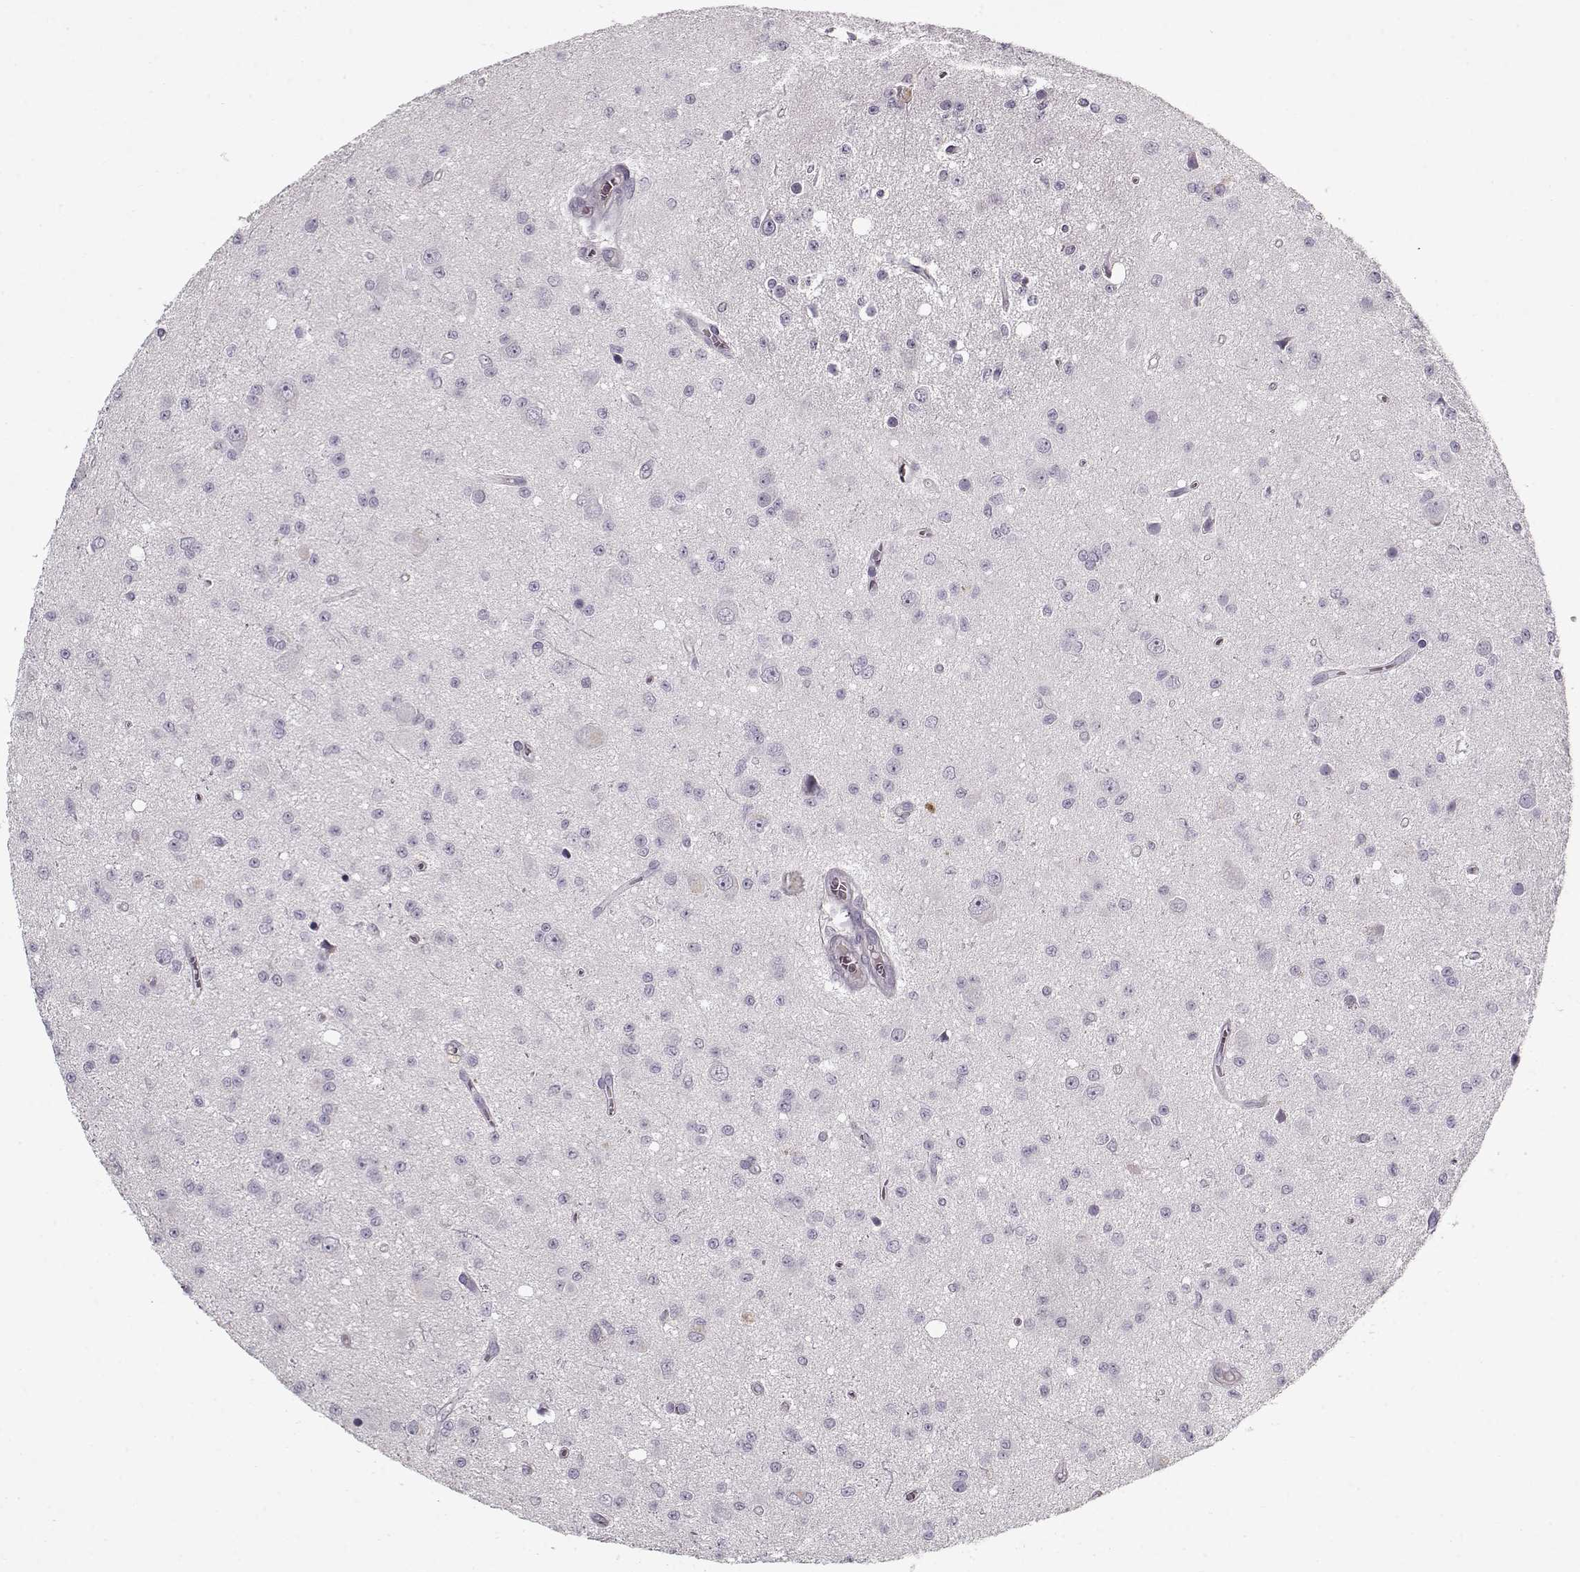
{"staining": {"intensity": "negative", "quantity": "none", "location": "none"}, "tissue": "glioma", "cell_type": "Tumor cells", "image_type": "cancer", "snomed": [{"axis": "morphology", "description": "Glioma, malignant, Low grade"}, {"axis": "topography", "description": "Brain"}], "caption": "Immunohistochemistry micrograph of neoplastic tissue: human glioma stained with DAB displays no significant protein positivity in tumor cells.", "gene": "LUM", "patient": {"sex": "female", "age": 45}}